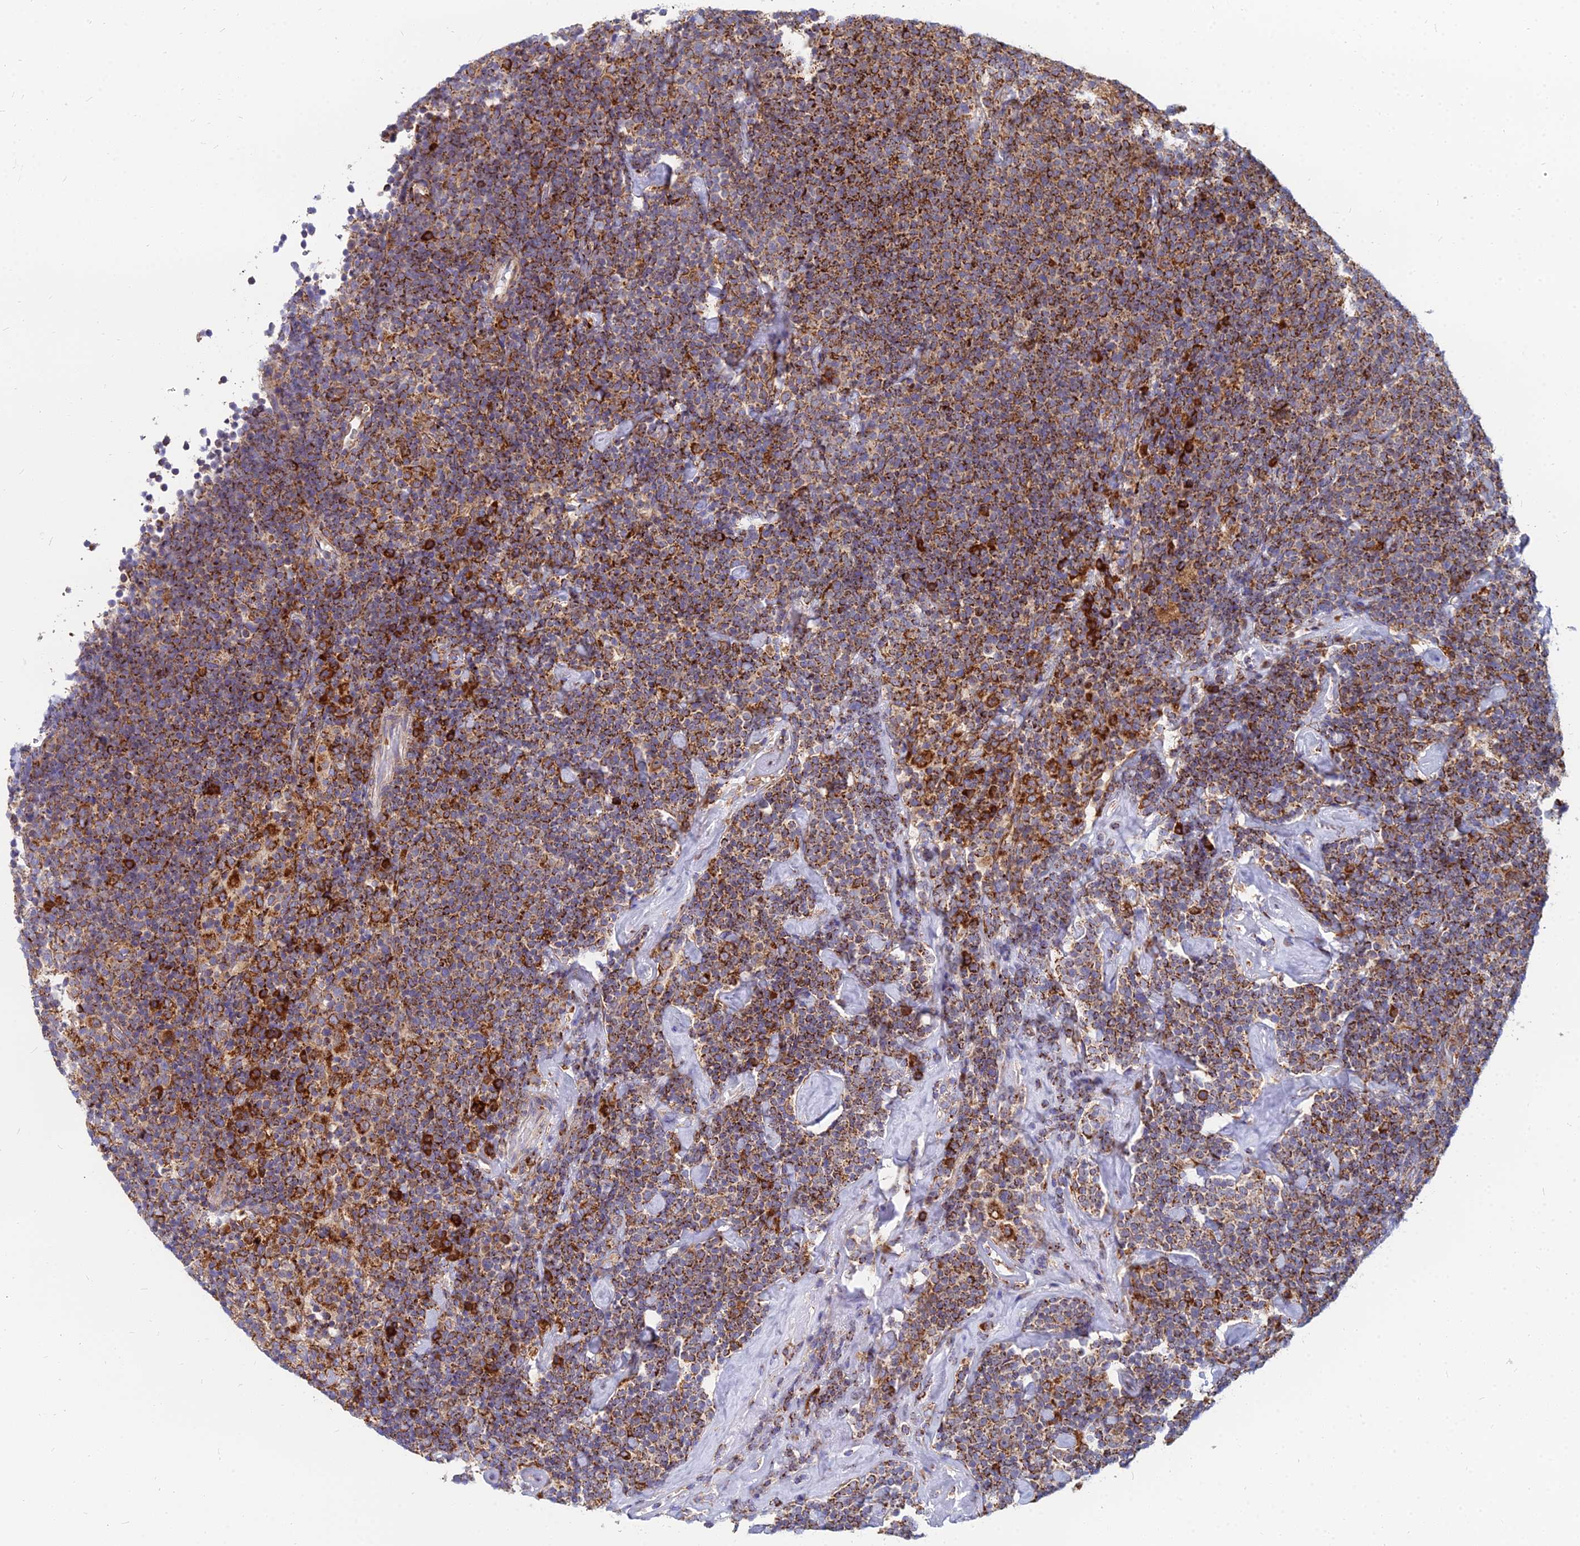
{"staining": {"intensity": "strong", "quantity": ">75%", "location": "cytoplasmic/membranous"}, "tissue": "lymphoma", "cell_type": "Tumor cells", "image_type": "cancer", "snomed": [{"axis": "morphology", "description": "Malignant lymphoma, non-Hodgkin's type, High grade"}, {"axis": "topography", "description": "Lymph node"}], "caption": "An IHC micrograph of neoplastic tissue is shown. Protein staining in brown shows strong cytoplasmic/membranous positivity in lymphoma within tumor cells.", "gene": "CCT6B", "patient": {"sex": "male", "age": 61}}